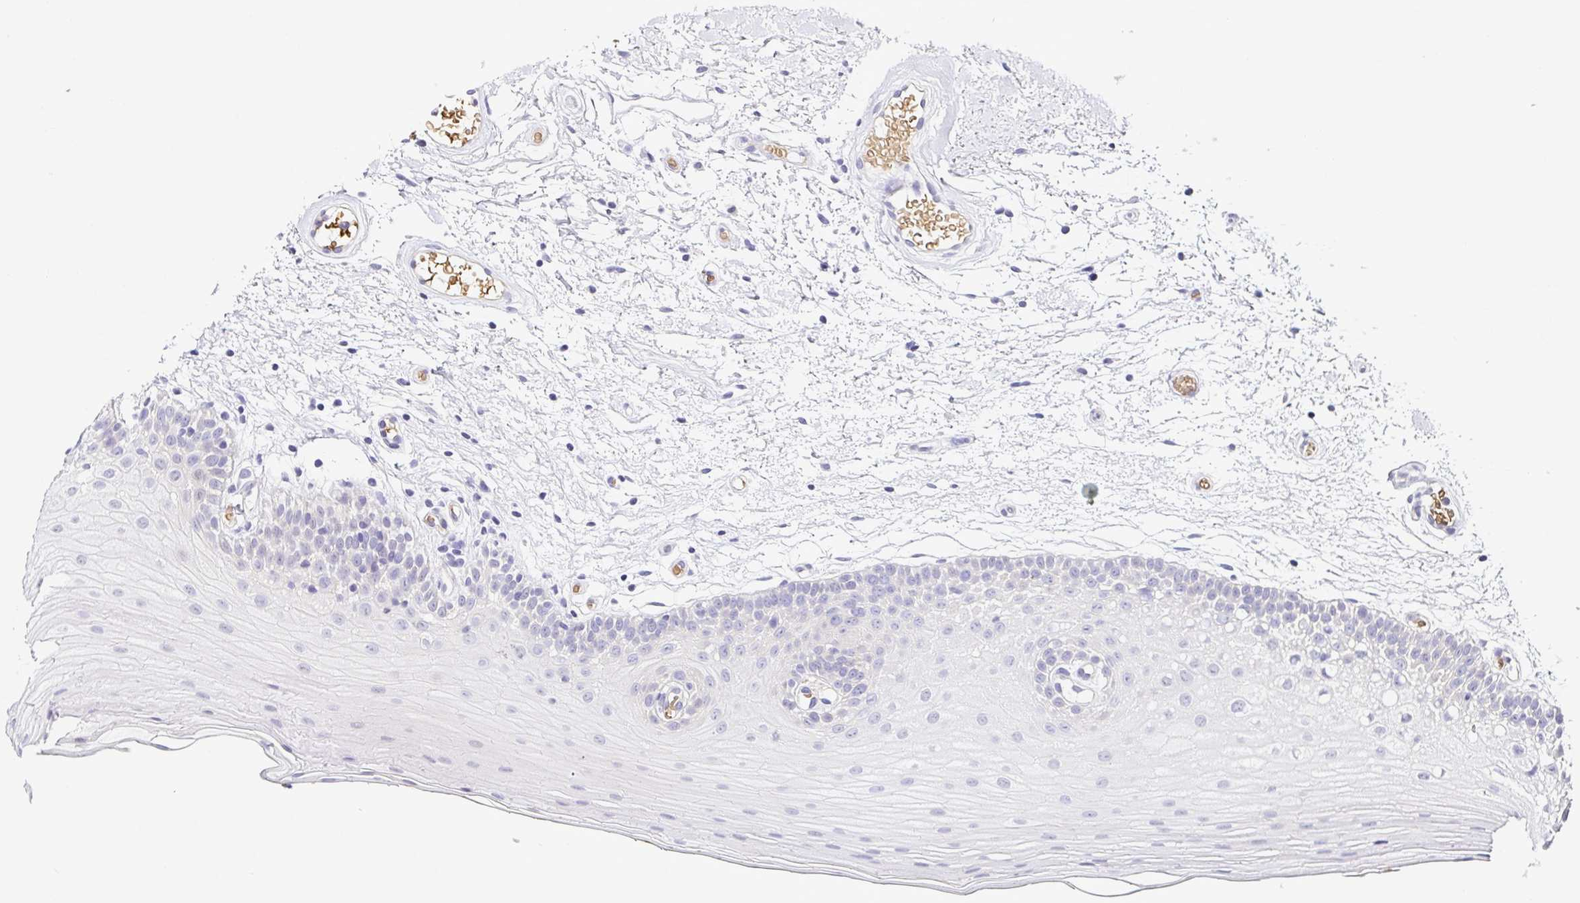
{"staining": {"intensity": "negative", "quantity": "none", "location": "none"}, "tissue": "oral mucosa", "cell_type": "Squamous epithelial cells", "image_type": "normal", "snomed": [{"axis": "morphology", "description": "Normal tissue, NOS"}, {"axis": "morphology", "description": "Squamous cell carcinoma, NOS"}, {"axis": "topography", "description": "Oral tissue"}, {"axis": "topography", "description": "Tounge, NOS"}, {"axis": "topography", "description": "Head-Neck"}], "caption": "Squamous epithelial cells show no significant positivity in normal oral mucosa.", "gene": "FAM162B", "patient": {"sex": "male", "age": 62}}